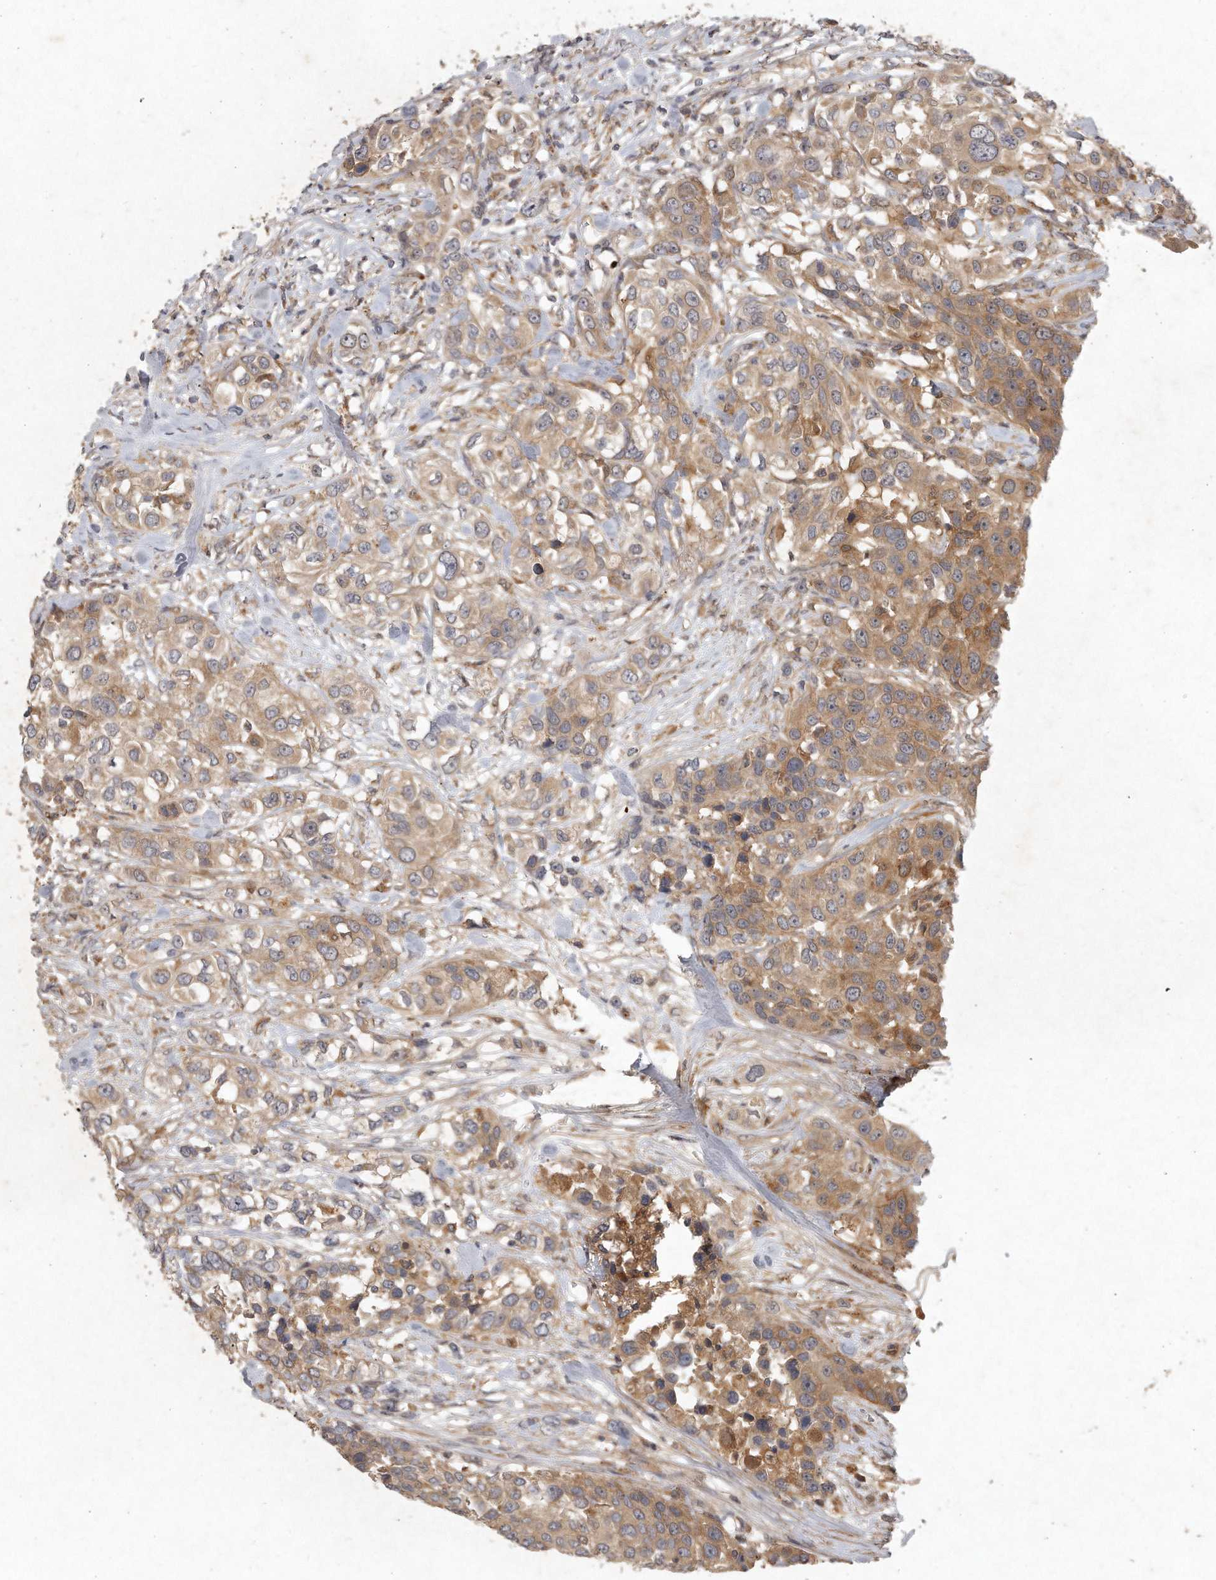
{"staining": {"intensity": "moderate", "quantity": ">75%", "location": "cytoplasmic/membranous"}, "tissue": "urothelial cancer", "cell_type": "Tumor cells", "image_type": "cancer", "snomed": [{"axis": "morphology", "description": "Urothelial carcinoma, High grade"}, {"axis": "topography", "description": "Urinary bladder"}], "caption": "Immunohistochemical staining of human urothelial cancer displays medium levels of moderate cytoplasmic/membranous protein positivity in about >75% of tumor cells.", "gene": "LGALS8", "patient": {"sex": "female", "age": 80}}